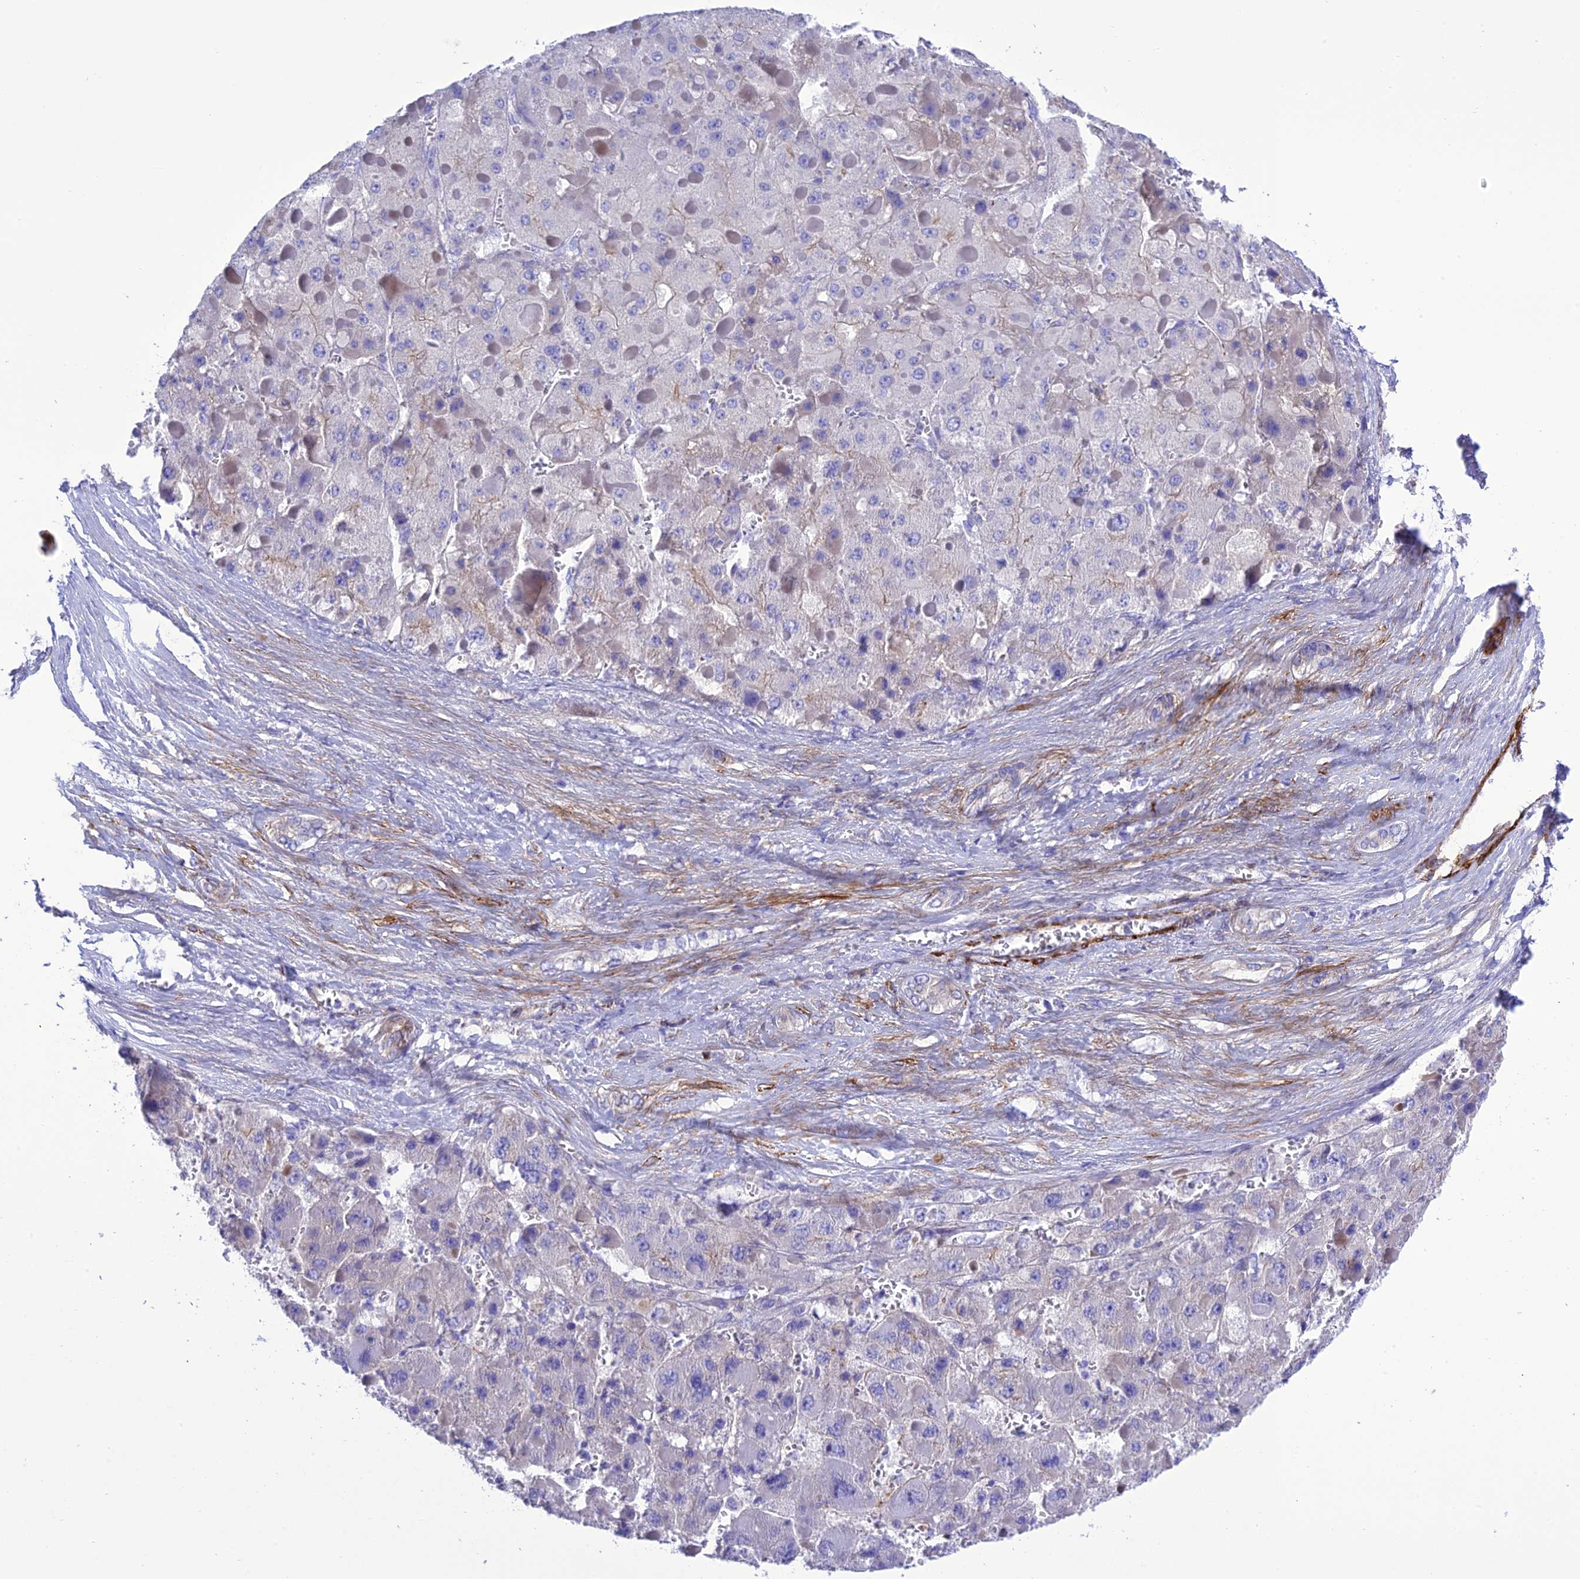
{"staining": {"intensity": "negative", "quantity": "none", "location": "none"}, "tissue": "liver cancer", "cell_type": "Tumor cells", "image_type": "cancer", "snomed": [{"axis": "morphology", "description": "Carcinoma, Hepatocellular, NOS"}, {"axis": "topography", "description": "Liver"}], "caption": "Immunohistochemistry of human liver cancer demonstrates no staining in tumor cells. (Stains: DAB immunohistochemistry (IHC) with hematoxylin counter stain, Microscopy: brightfield microscopy at high magnification).", "gene": "FRA10AC1", "patient": {"sex": "female", "age": 73}}